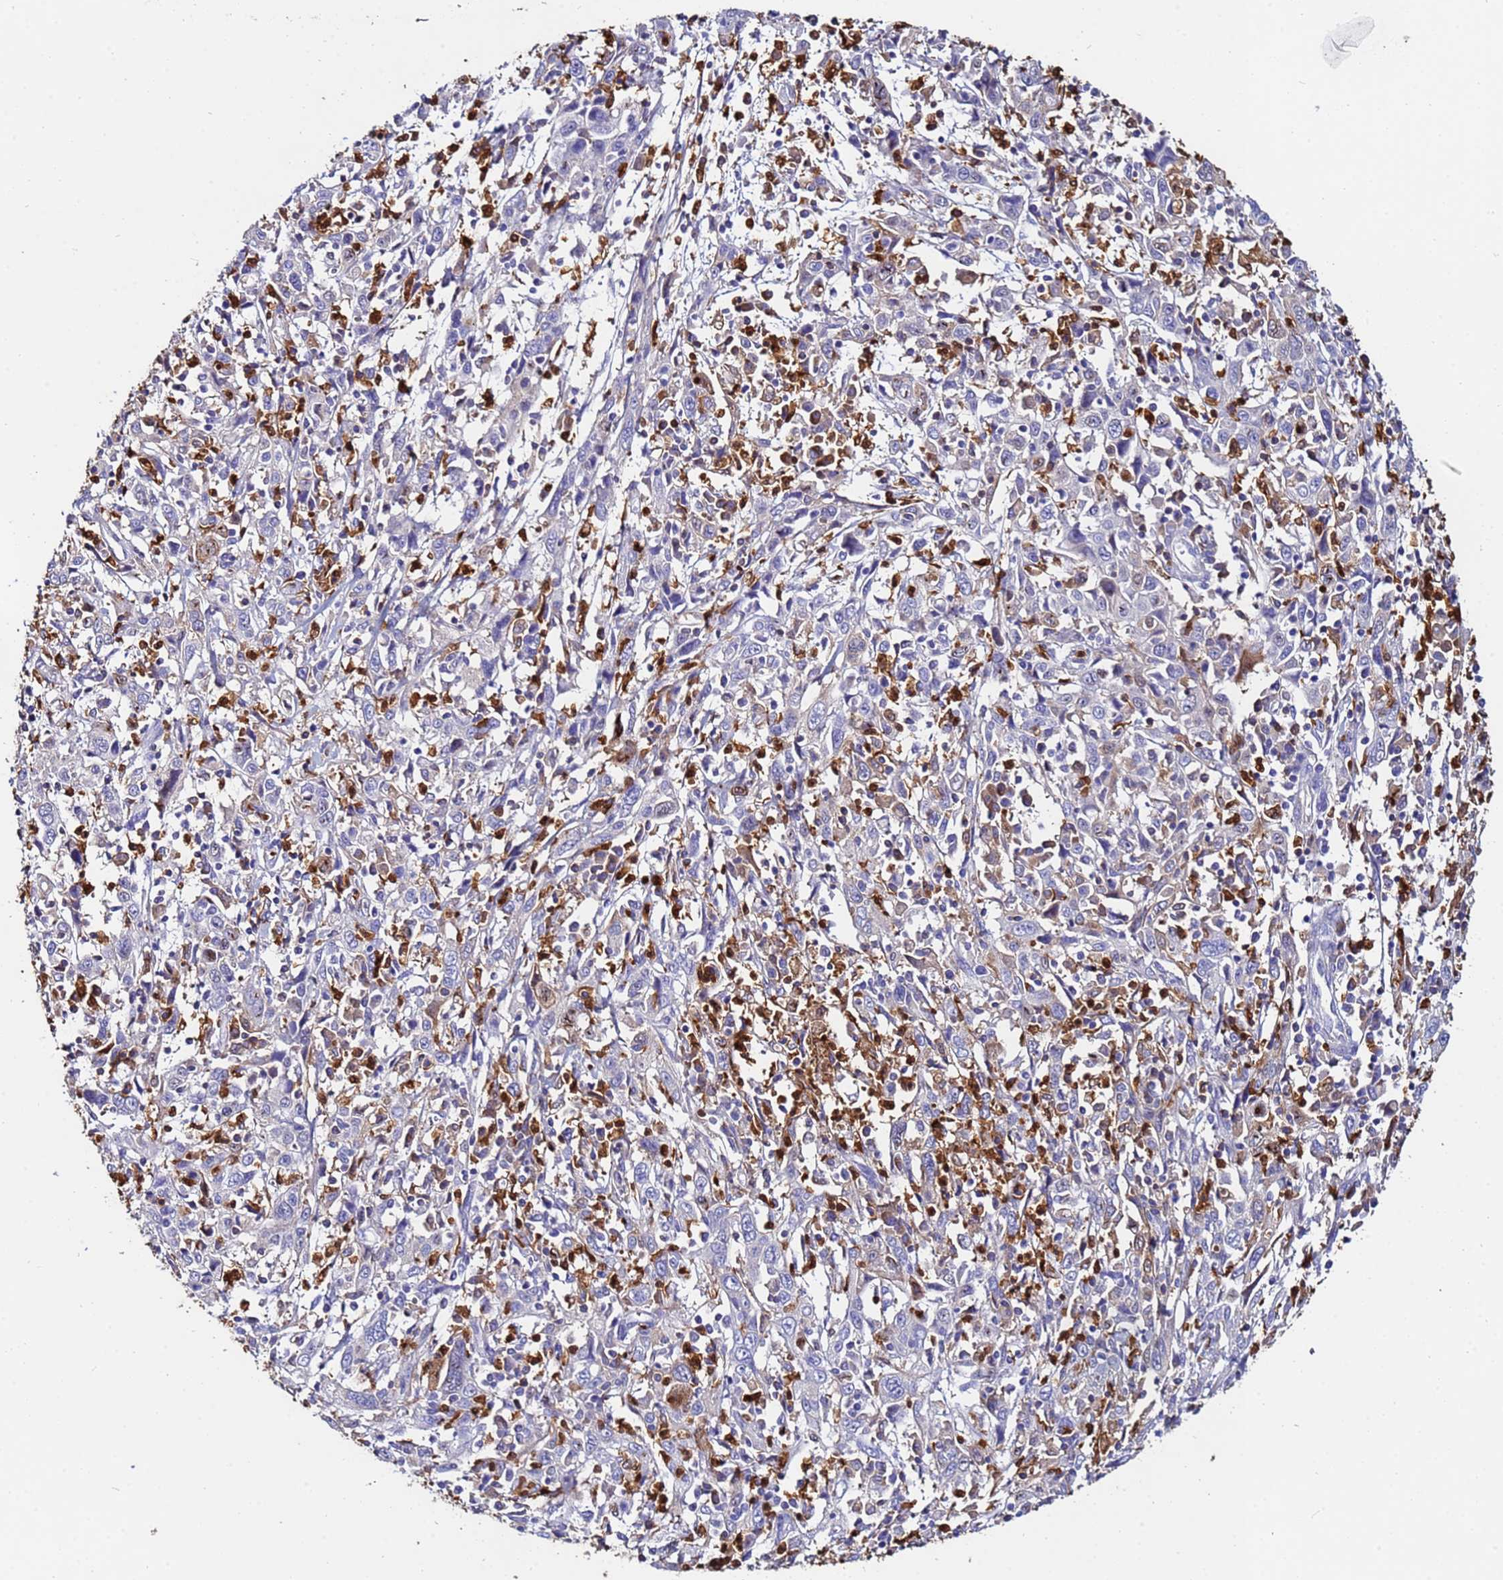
{"staining": {"intensity": "moderate", "quantity": "<25%", "location": "cytoplasmic/membranous,nuclear"}, "tissue": "cervical cancer", "cell_type": "Tumor cells", "image_type": "cancer", "snomed": [{"axis": "morphology", "description": "Squamous cell carcinoma, NOS"}, {"axis": "topography", "description": "Cervix"}], "caption": "Cervical cancer tissue demonstrates moderate cytoplasmic/membranous and nuclear expression in about <25% of tumor cells", "gene": "TUBAL3", "patient": {"sex": "female", "age": 46}}